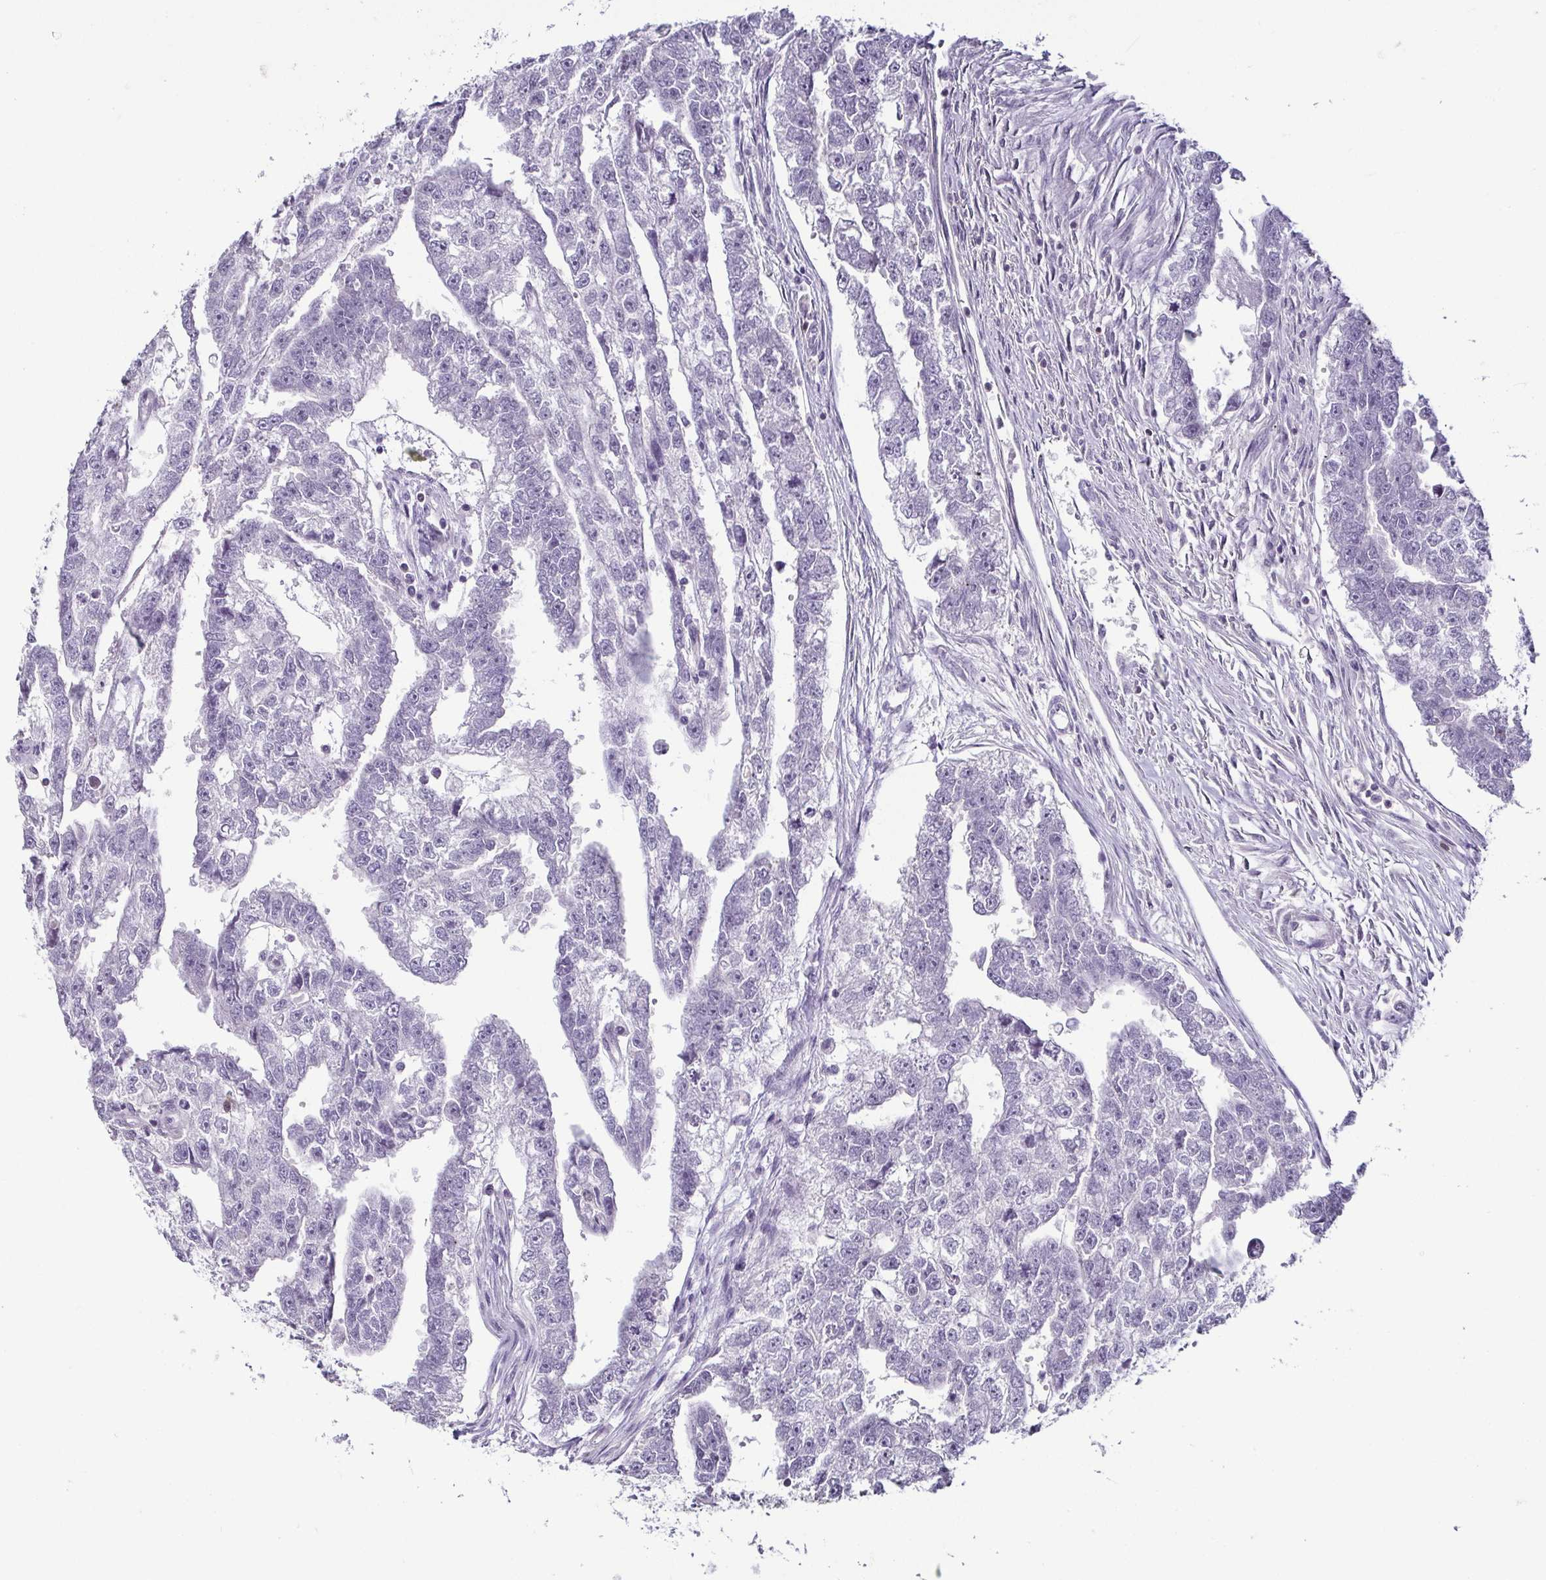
{"staining": {"intensity": "negative", "quantity": "none", "location": "none"}, "tissue": "testis cancer", "cell_type": "Tumor cells", "image_type": "cancer", "snomed": [{"axis": "morphology", "description": "Carcinoma, Embryonal, NOS"}, {"axis": "morphology", "description": "Teratoma, malignant, NOS"}, {"axis": "topography", "description": "Testis"}], "caption": "Tumor cells show no significant protein expression in testis teratoma (malignant). (Brightfield microscopy of DAB (3,3'-diaminobenzidine) immunohistochemistry (IHC) at high magnification).", "gene": "HOPX", "patient": {"sex": "male", "age": 44}}